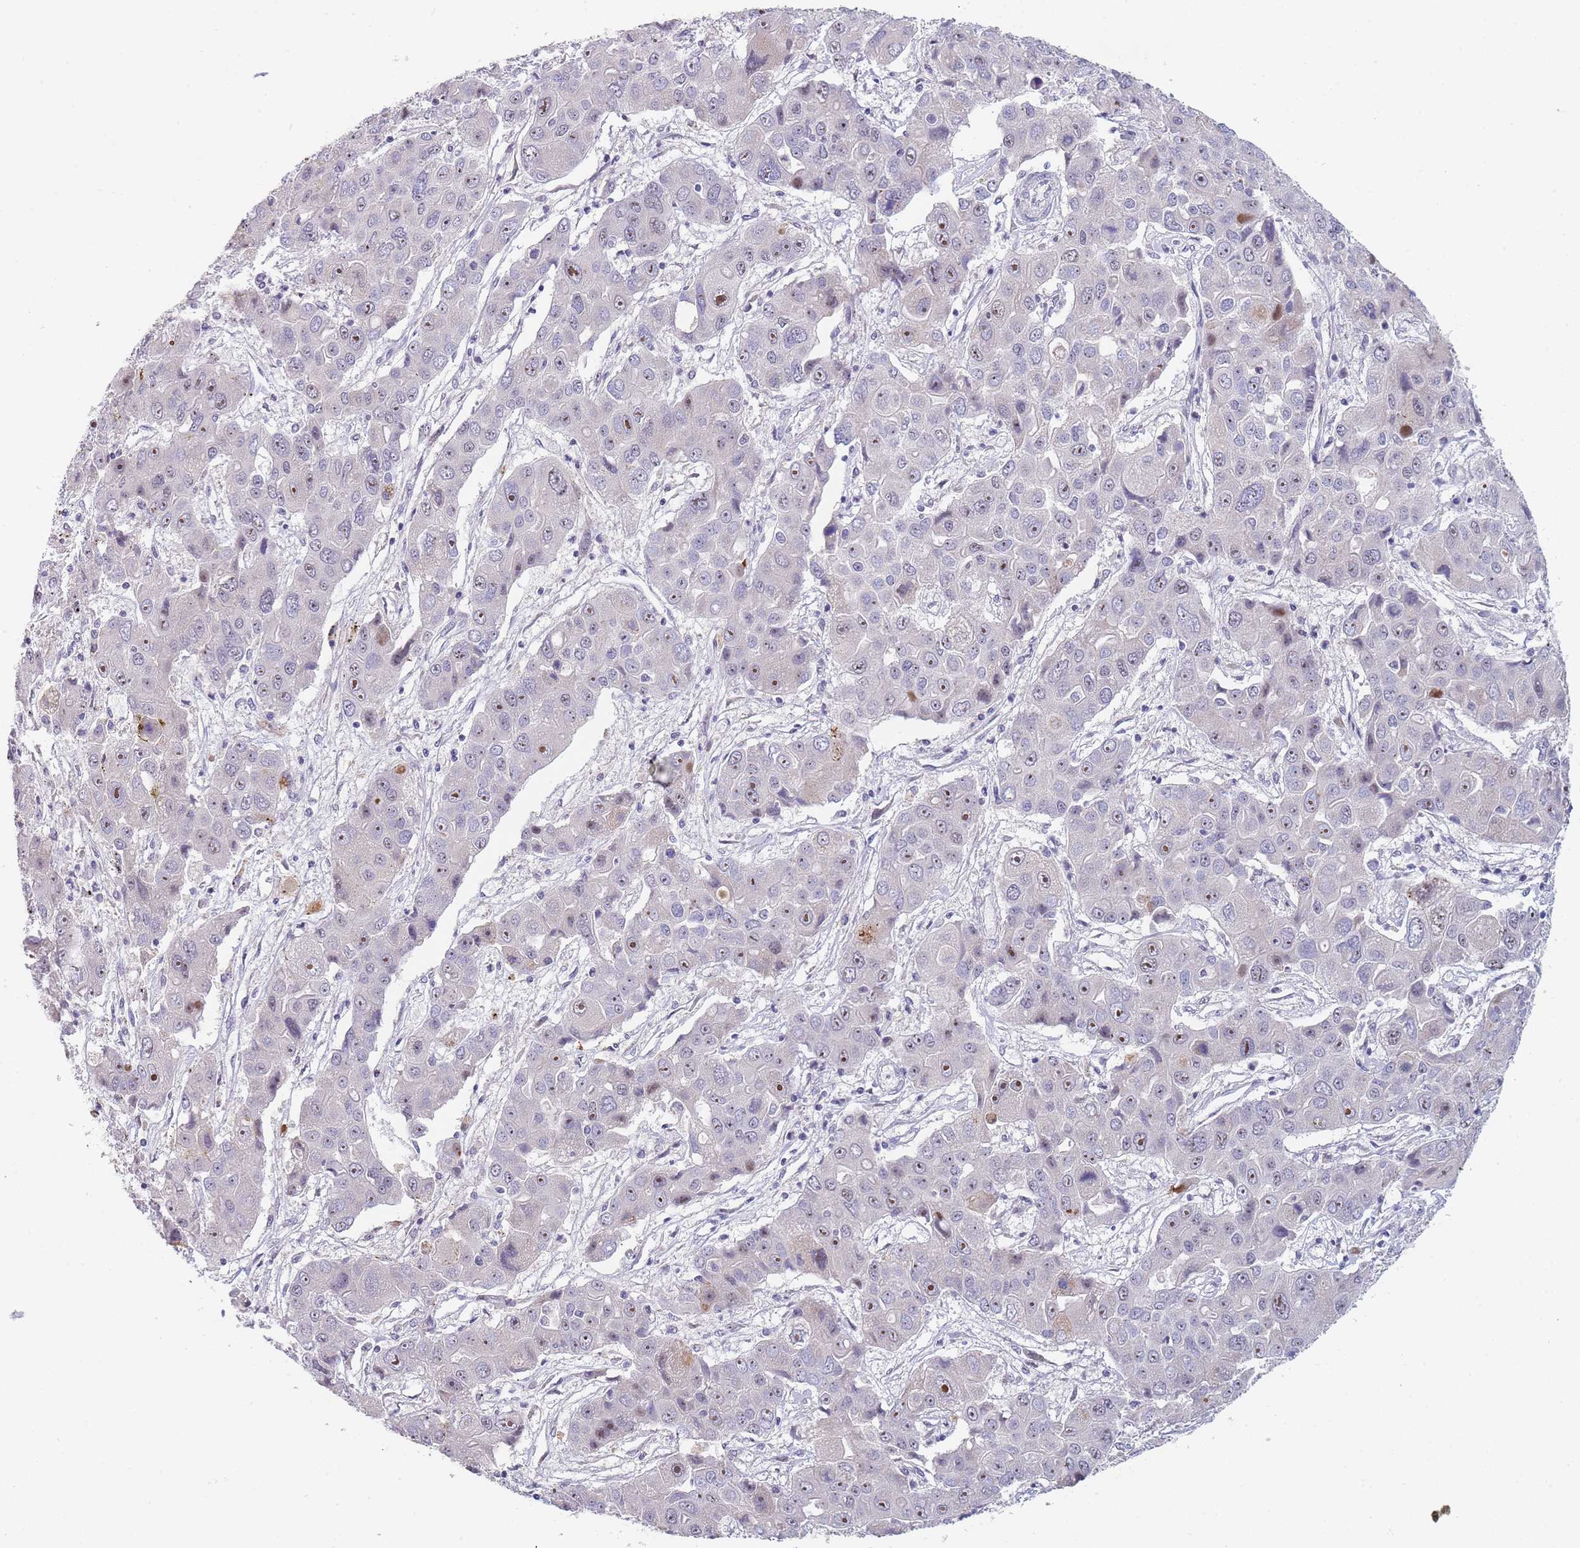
{"staining": {"intensity": "moderate", "quantity": "25%-75%", "location": "nuclear"}, "tissue": "liver cancer", "cell_type": "Tumor cells", "image_type": "cancer", "snomed": [{"axis": "morphology", "description": "Cholangiocarcinoma"}, {"axis": "topography", "description": "Liver"}], "caption": "IHC staining of liver cancer, which displays medium levels of moderate nuclear staining in approximately 25%-75% of tumor cells indicating moderate nuclear protein positivity. The staining was performed using DAB (brown) for protein detection and nuclei were counterstained in hematoxylin (blue).", "gene": "PLCL2", "patient": {"sex": "male", "age": 67}}